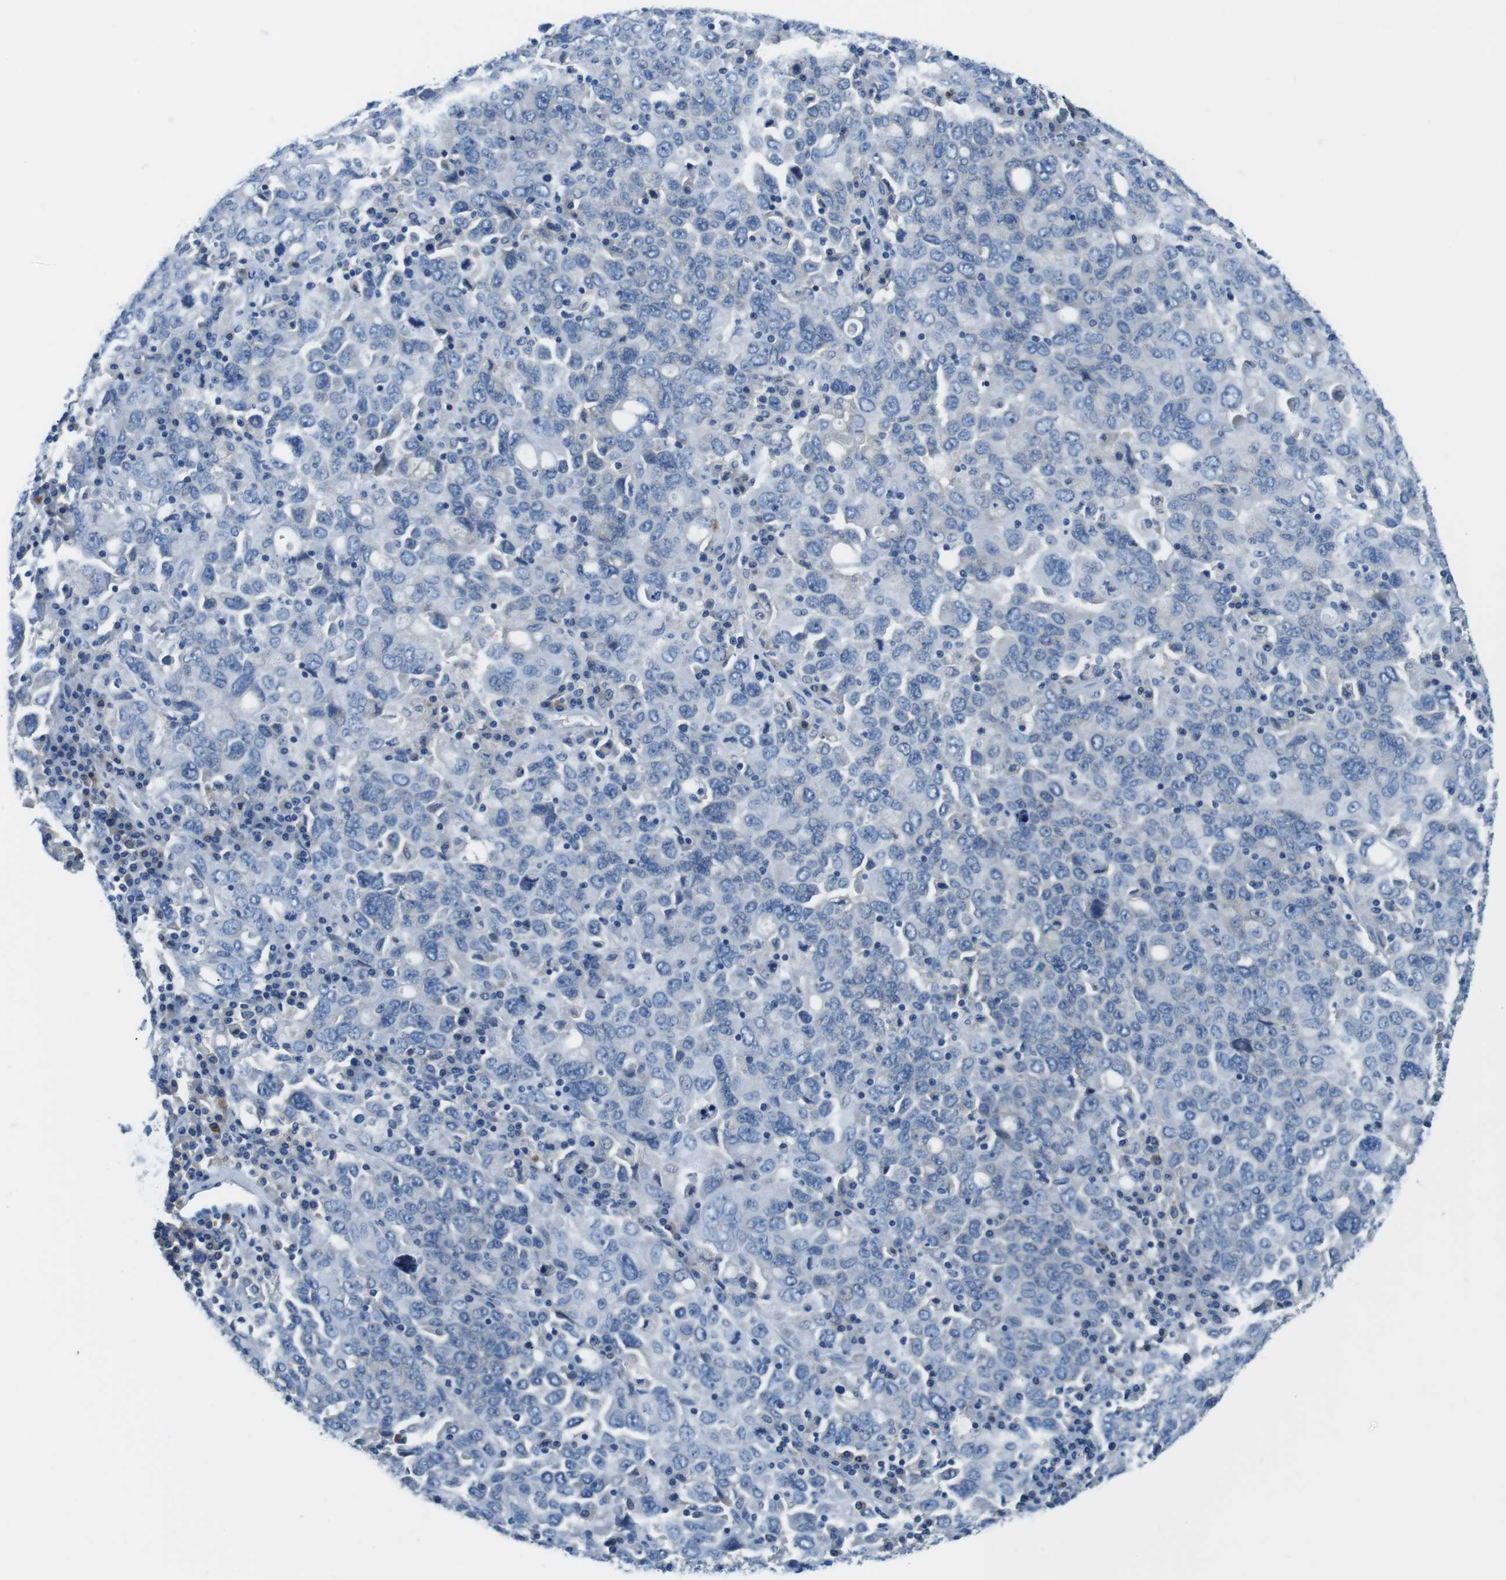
{"staining": {"intensity": "negative", "quantity": "none", "location": "none"}, "tissue": "ovarian cancer", "cell_type": "Tumor cells", "image_type": "cancer", "snomed": [{"axis": "morphology", "description": "Carcinoma, endometroid"}, {"axis": "topography", "description": "Ovary"}], "caption": "Tumor cells show no significant protein staining in ovarian cancer.", "gene": "DENND4C", "patient": {"sex": "female", "age": 62}}